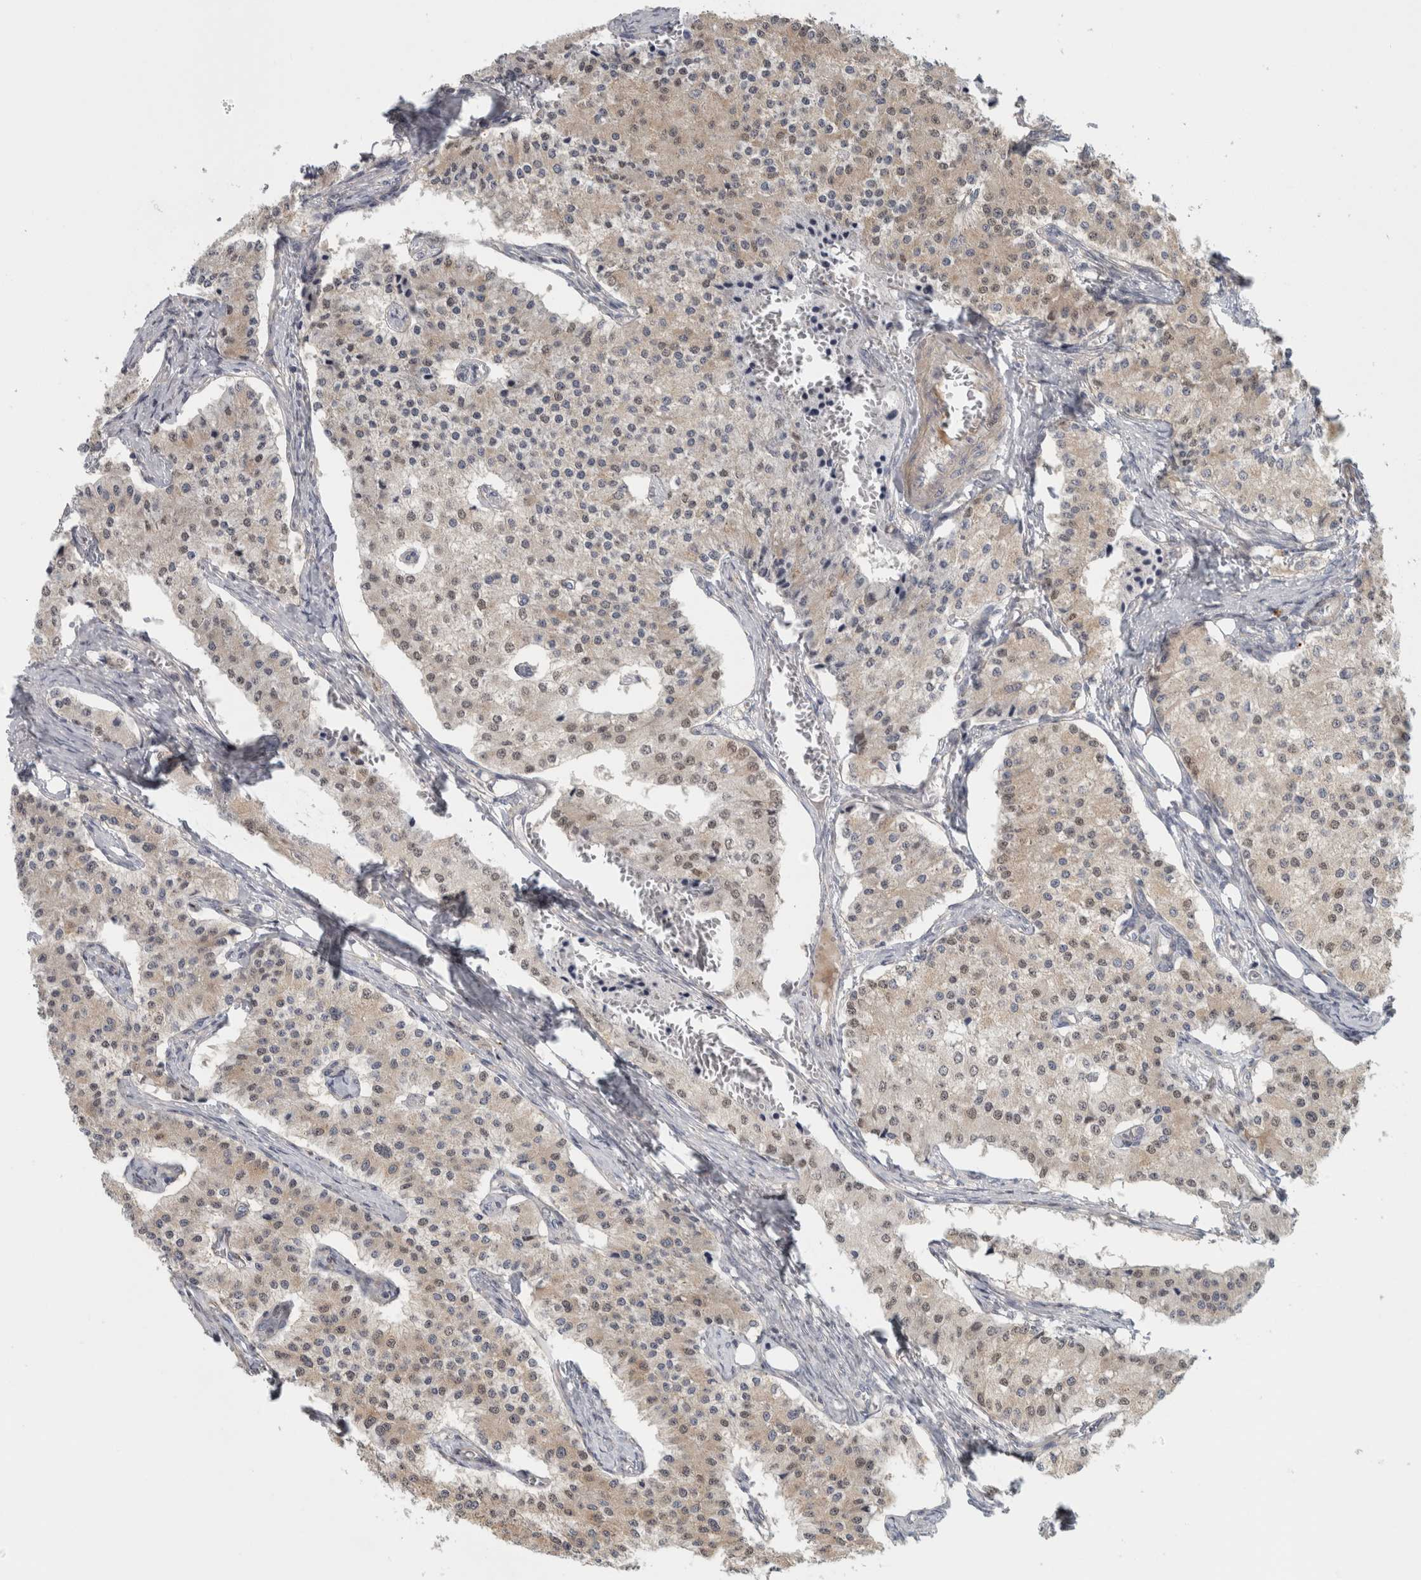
{"staining": {"intensity": "weak", "quantity": "25%-75%", "location": "cytoplasmic/membranous,nuclear"}, "tissue": "carcinoid", "cell_type": "Tumor cells", "image_type": "cancer", "snomed": [{"axis": "morphology", "description": "Carcinoid, malignant, NOS"}, {"axis": "topography", "description": "Colon"}], "caption": "High-power microscopy captured an immunohistochemistry (IHC) histopathology image of carcinoid, revealing weak cytoplasmic/membranous and nuclear expression in about 25%-75% of tumor cells. (IHC, brightfield microscopy, high magnification).", "gene": "ZNF804B", "patient": {"sex": "female", "age": 52}}